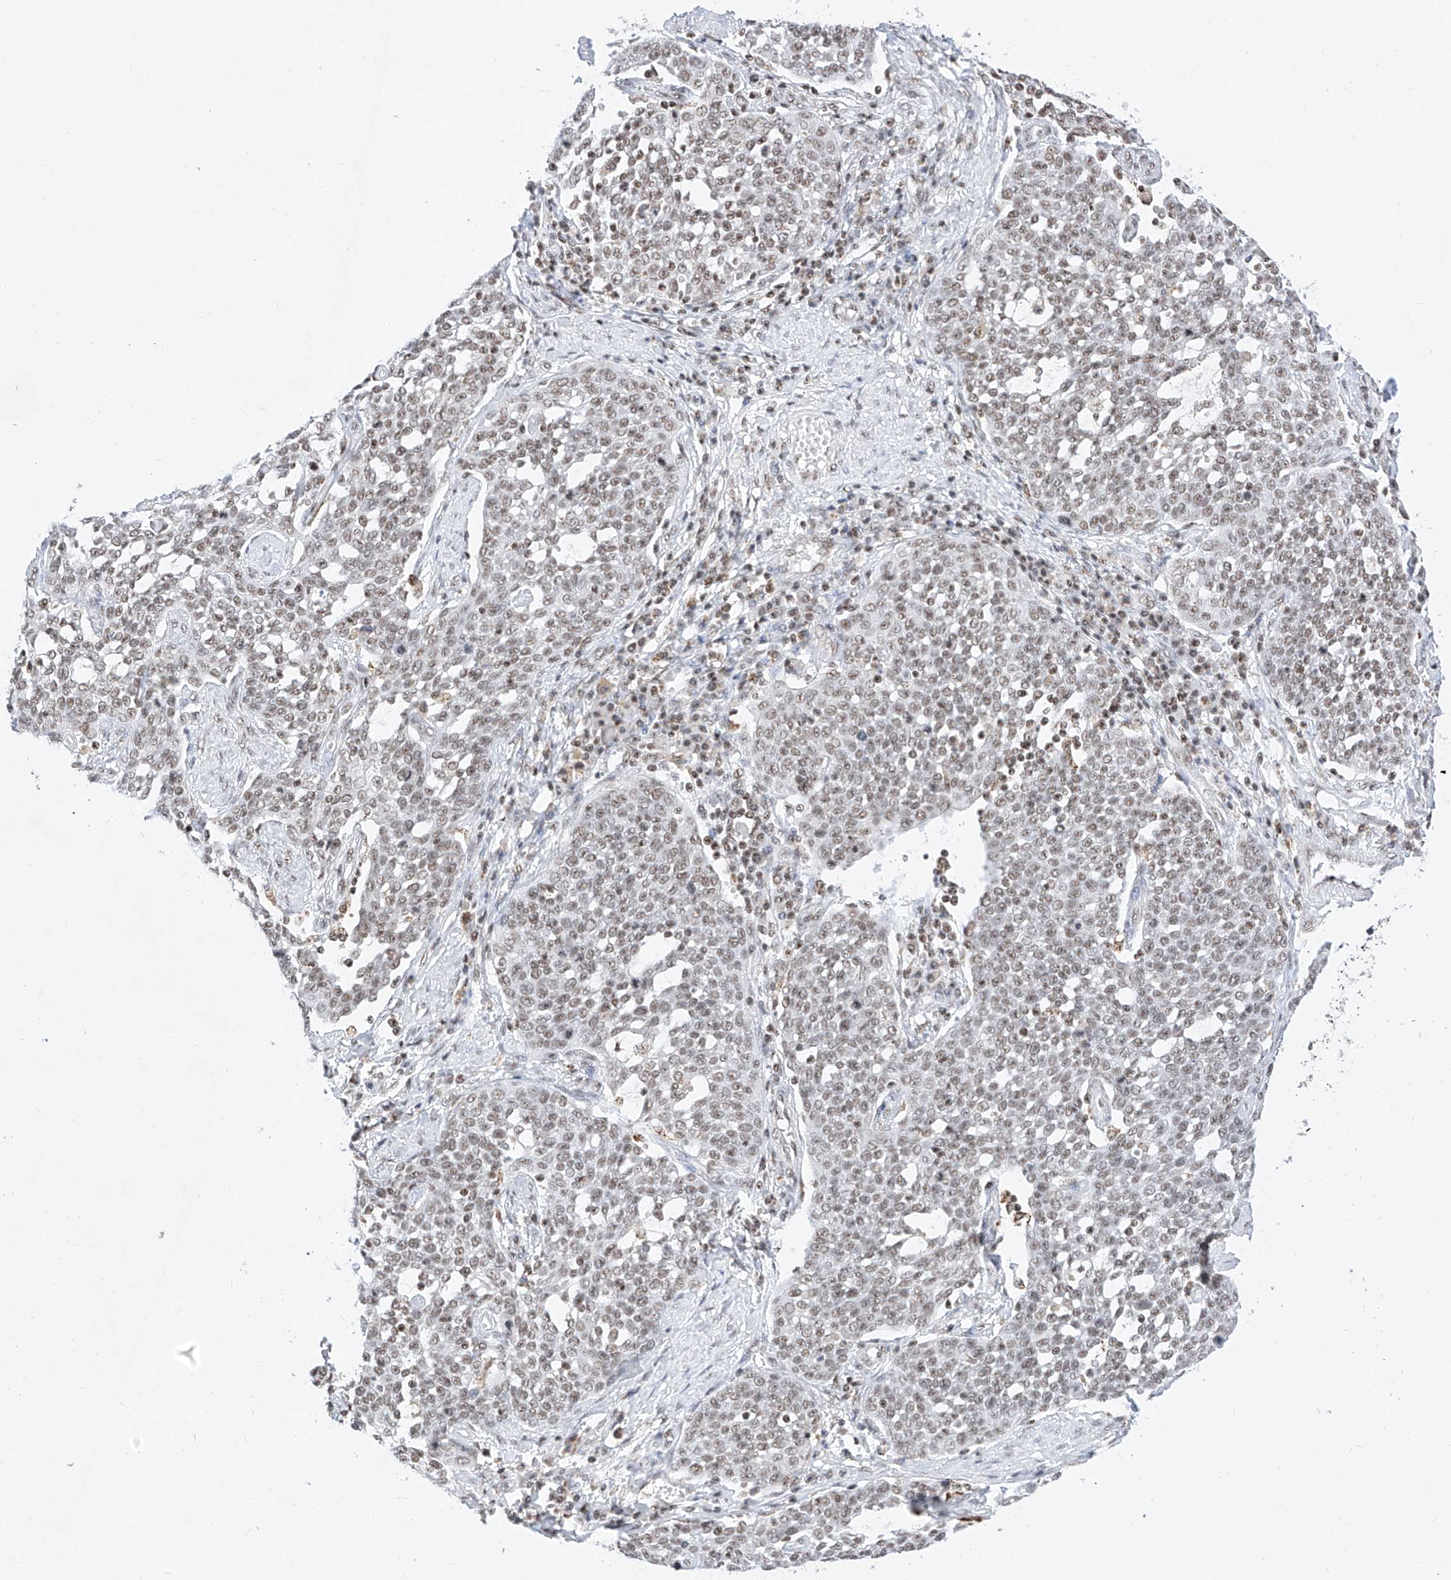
{"staining": {"intensity": "weak", "quantity": ">75%", "location": "nuclear"}, "tissue": "cervical cancer", "cell_type": "Tumor cells", "image_type": "cancer", "snomed": [{"axis": "morphology", "description": "Squamous cell carcinoma, NOS"}, {"axis": "topography", "description": "Cervix"}], "caption": "Immunohistochemical staining of human cervical squamous cell carcinoma shows low levels of weak nuclear protein positivity in approximately >75% of tumor cells. (DAB (3,3'-diaminobenzidine) IHC with brightfield microscopy, high magnification).", "gene": "NRF1", "patient": {"sex": "female", "age": 34}}